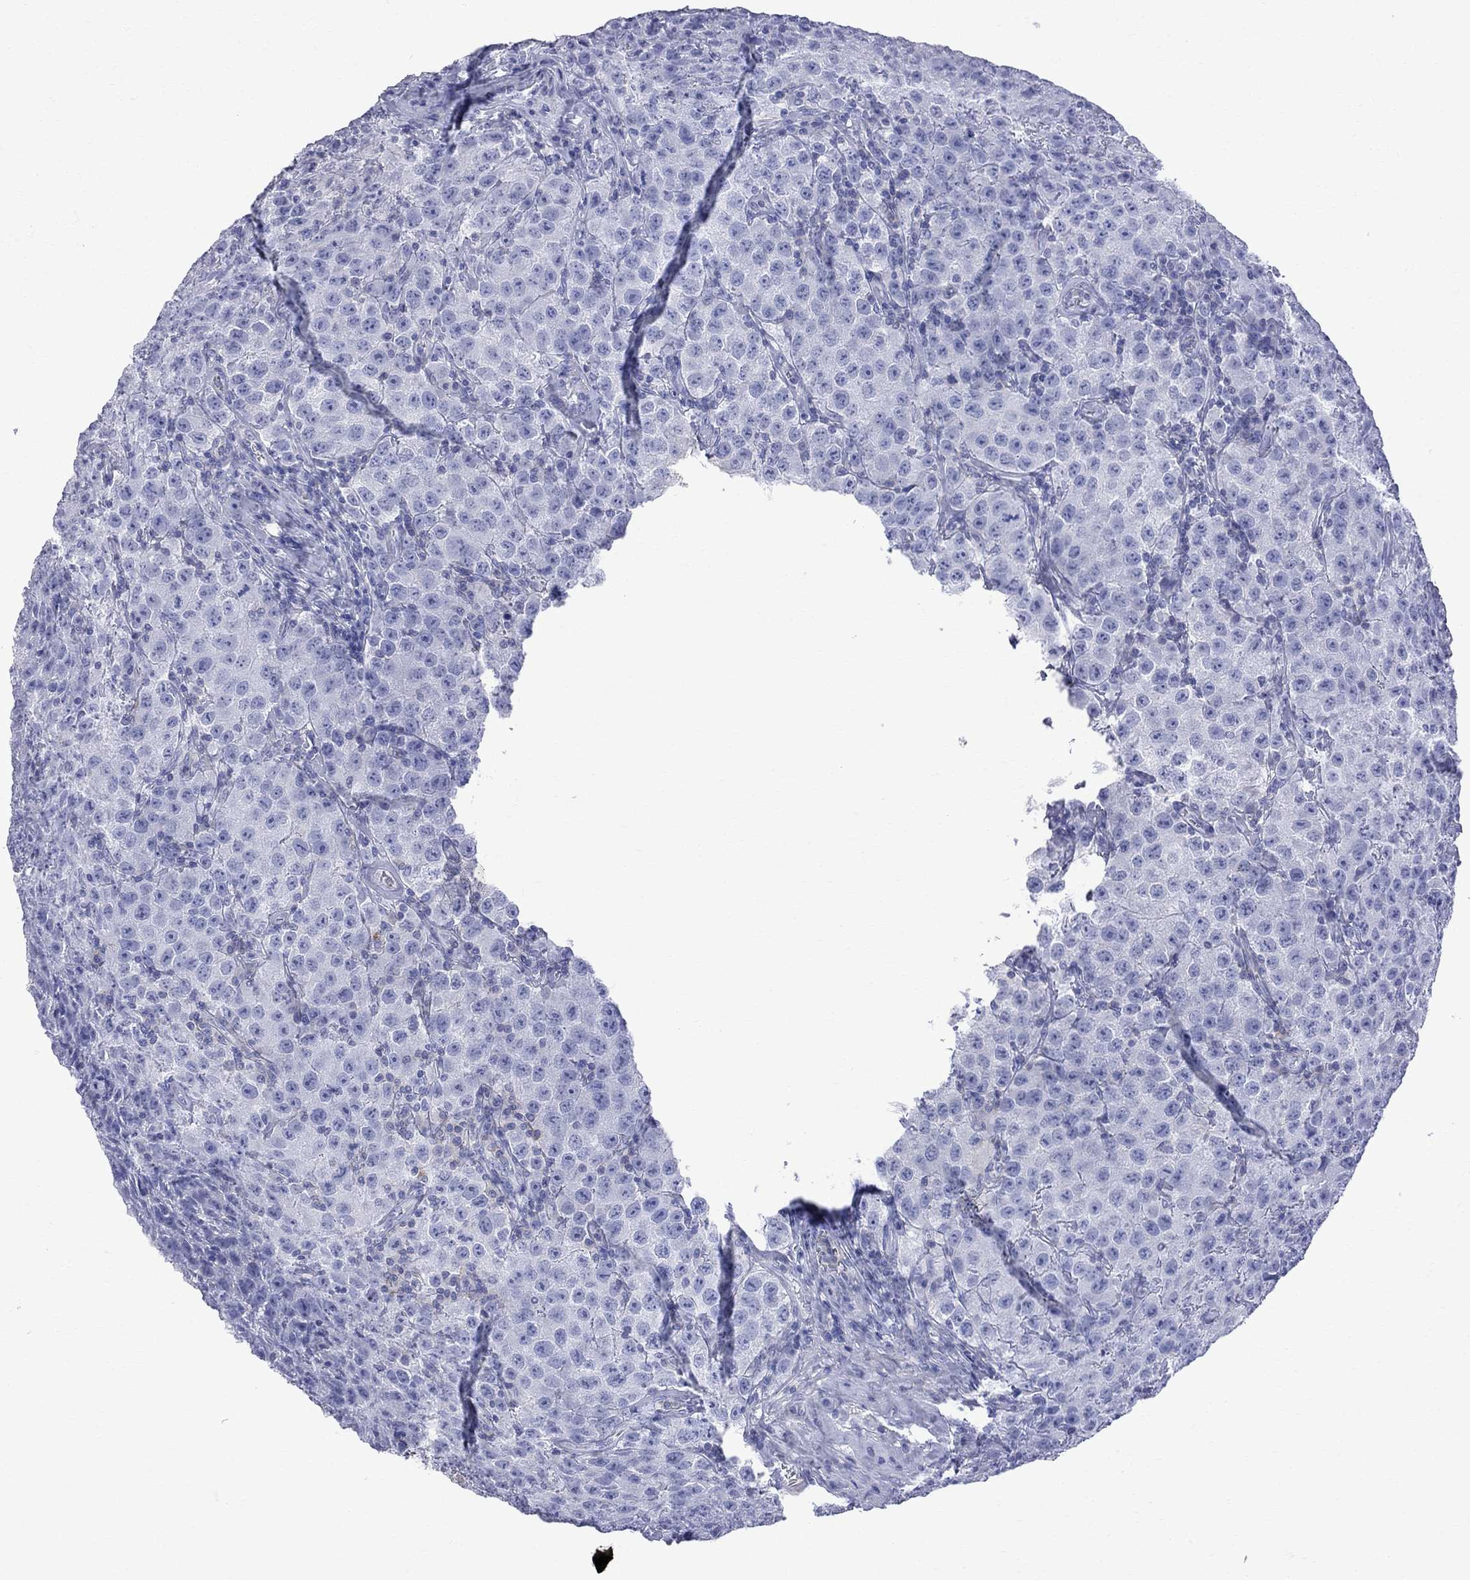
{"staining": {"intensity": "negative", "quantity": "none", "location": "none"}, "tissue": "testis cancer", "cell_type": "Tumor cells", "image_type": "cancer", "snomed": [{"axis": "morphology", "description": "Seminoma, NOS"}, {"axis": "topography", "description": "Testis"}], "caption": "Tumor cells are negative for brown protein staining in testis cancer.", "gene": "S100A3", "patient": {"sex": "male", "age": 52}}